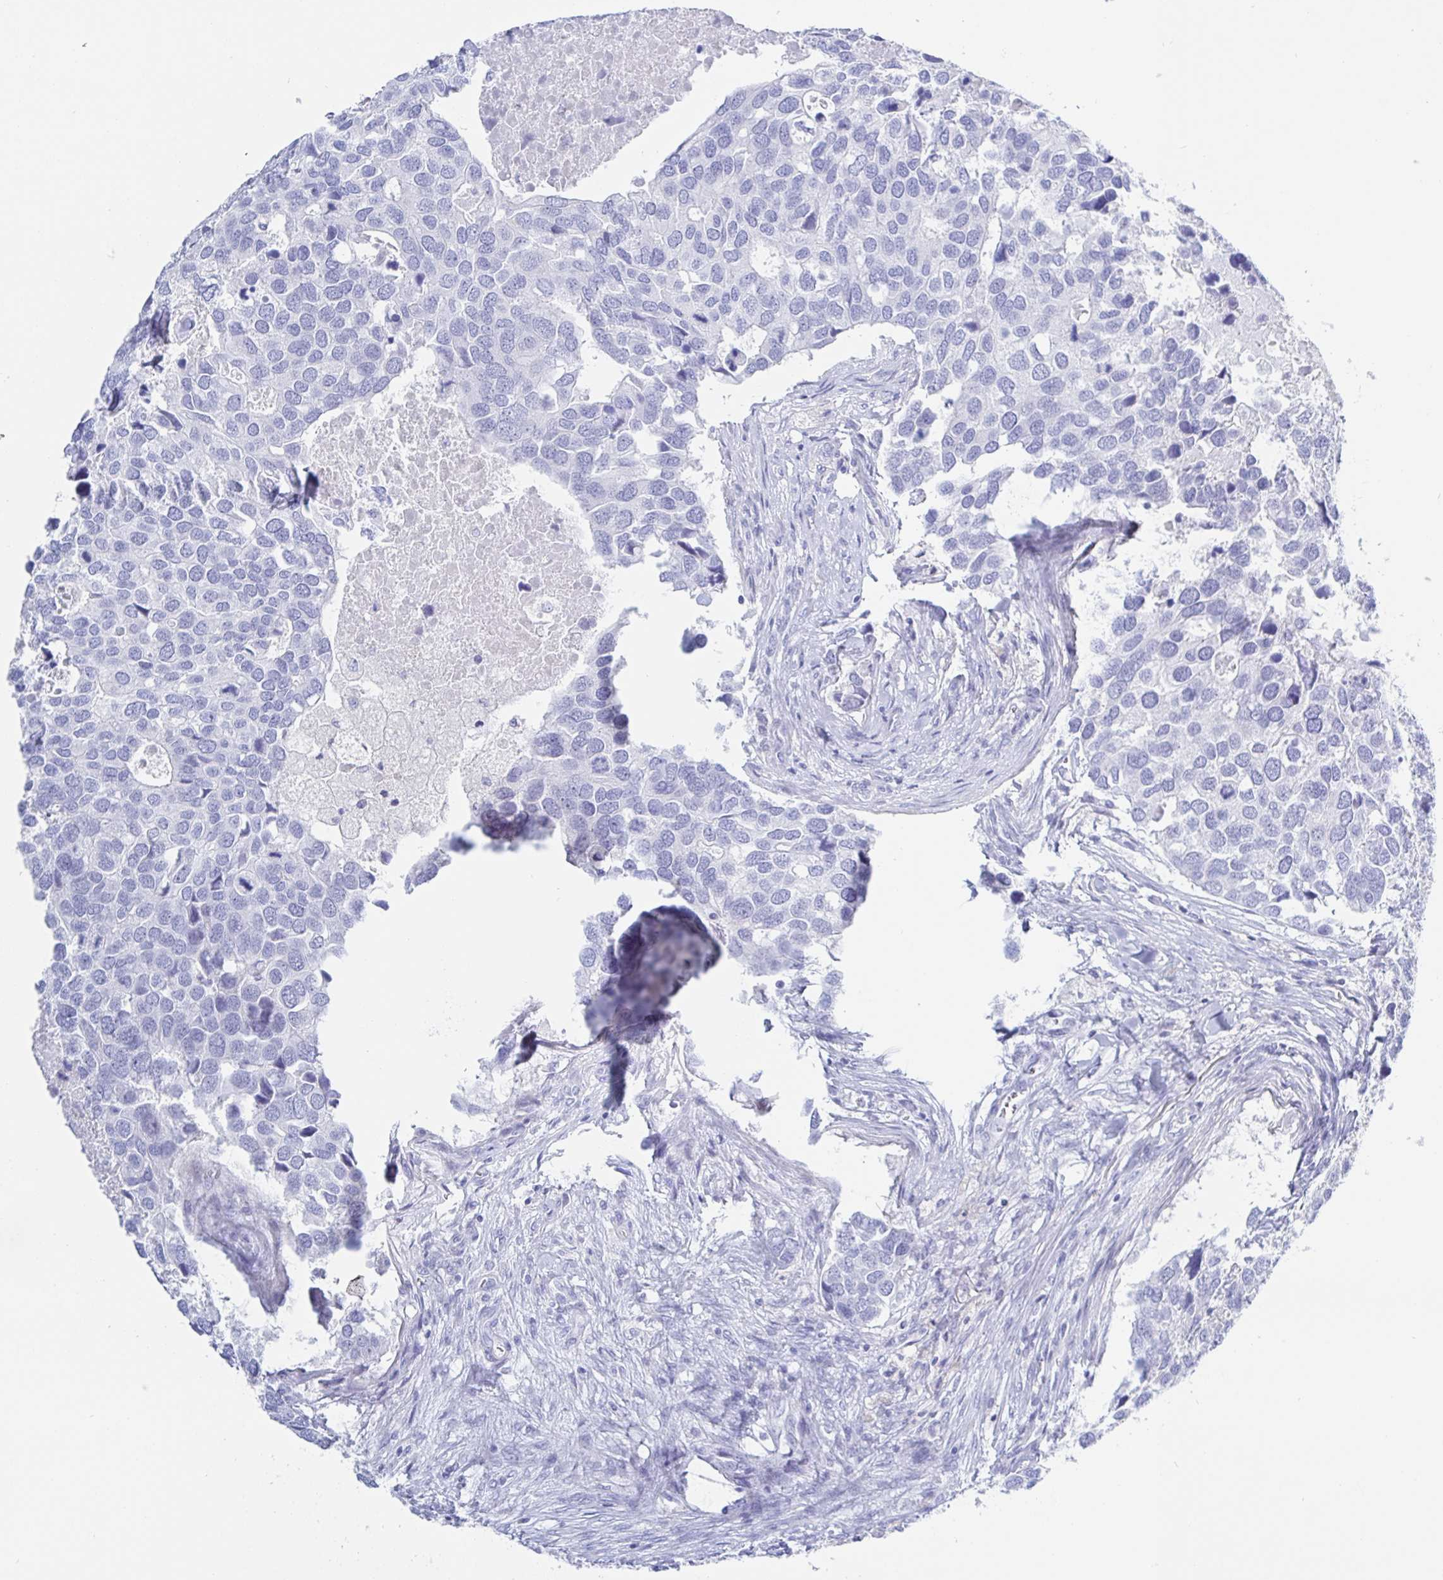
{"staining": {"intensity": "negative", "quantity": "none", "location": "none"}, "tissue": "breast cancer", "cell_type": "Tumor cells", "image_type": "cancer", "snomed": [{"axis": "morphology", "description": "Duct carcinoma"}, {"axis": "topography", "description": "Breast"}], "caption": "High power microscopy histopathology image of an immunohistochemistry histopathology image of intraductal carcinoma (breast), revealing no significant staining in tumor cells. The staining is performed using DAB (3,3'-diaminobenzidine) brown chromogen with nuclei counter-stained in using hematoxylin.", "gene": "KCNH6", "patient": {"sex": "female", "age": 83}}